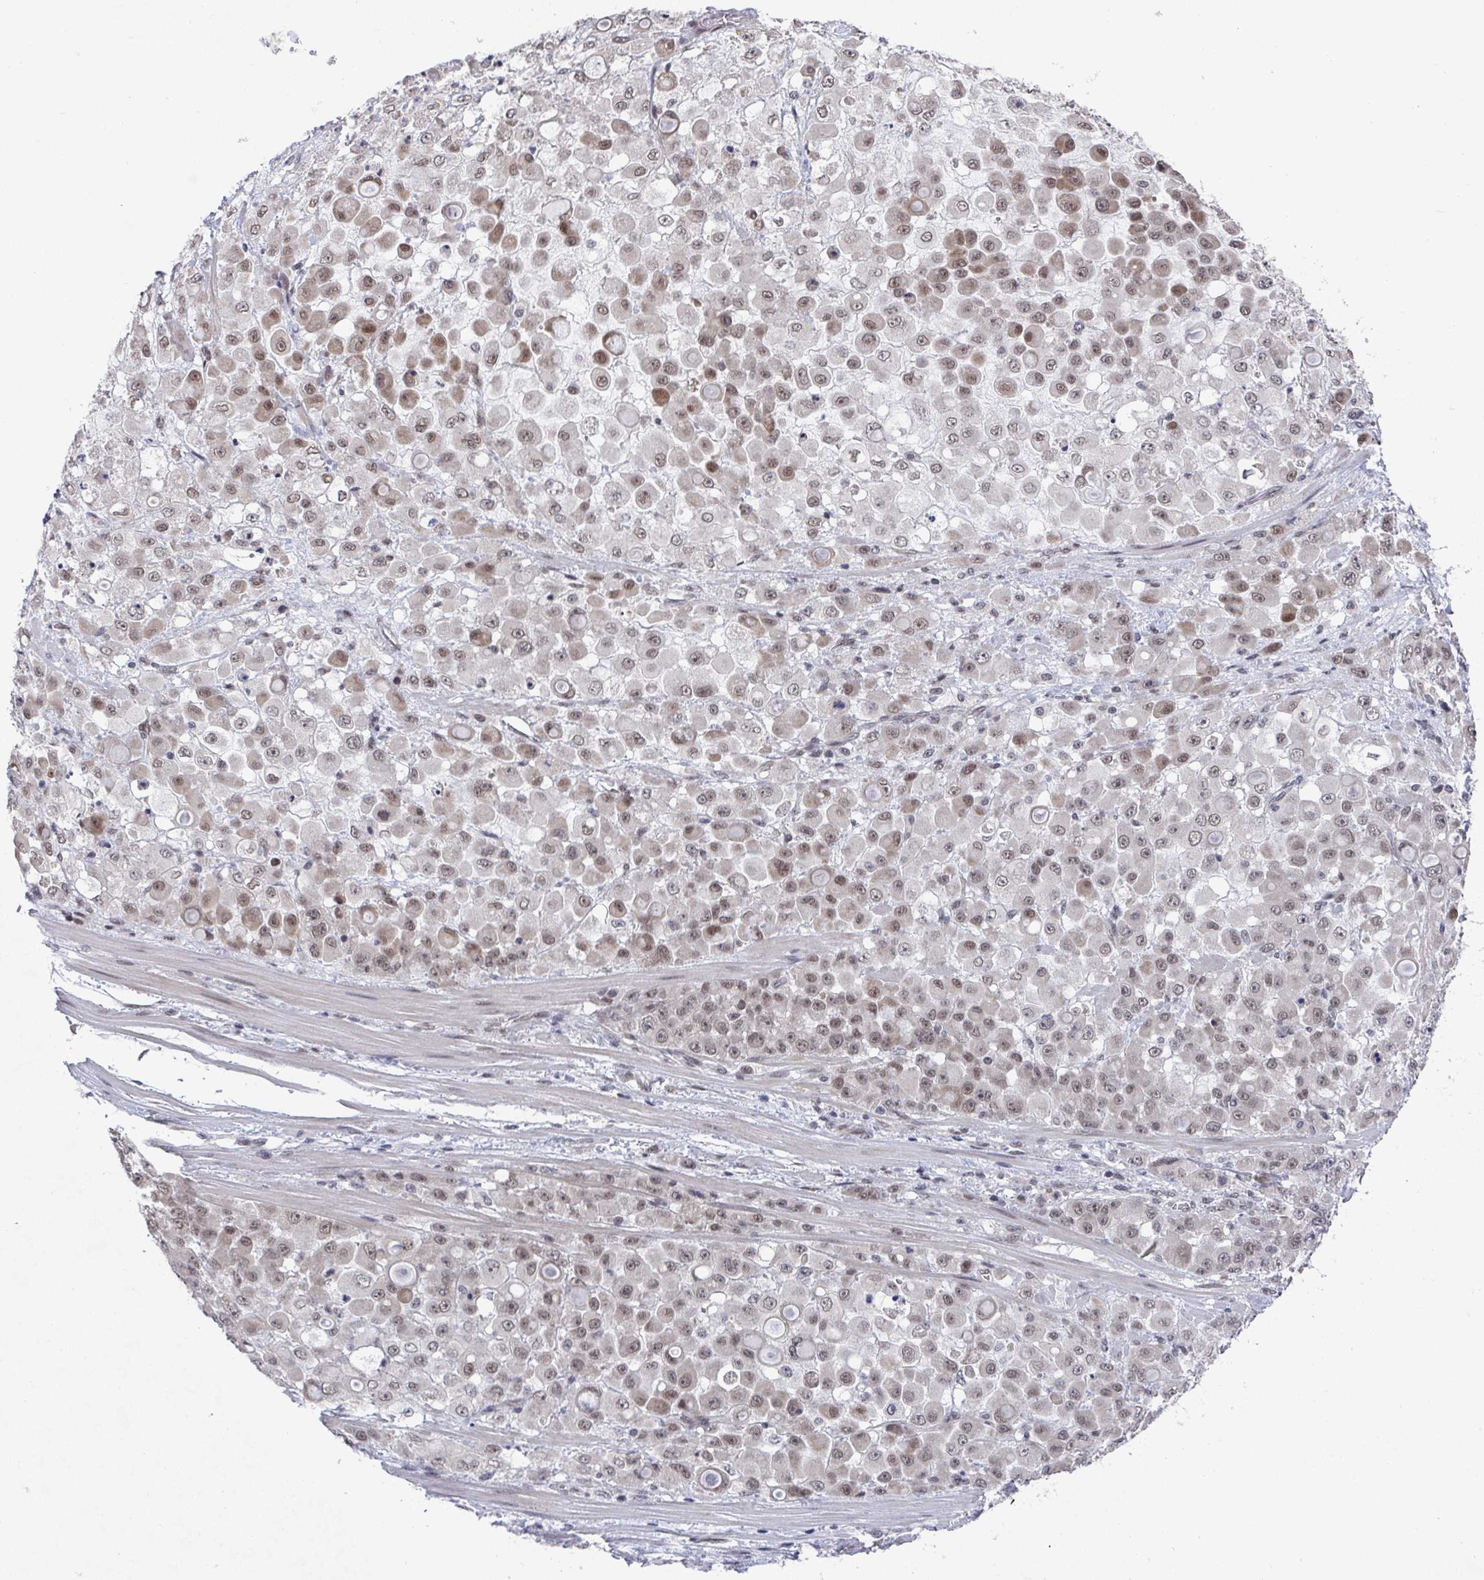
{"staining": {"intensity": "moderate", "quantity": ">75%", "location": "nuclear"}, "tissue": "stomach cancer", "cell_type": "Tumor cells", "image_type": "cancer", "snomed": [{"axis": "morphology", "description": "Adenocarcinoma, NOS"}, {"axis": "topography", "description": "Stomach"}], "caption": "Adenocarcinoma (stomach) tissue displays moderate nuclear positivity in about >75% of tumor cells", "gene": "JMJD1C", "patient": {"sex": "female", "age": 76}}